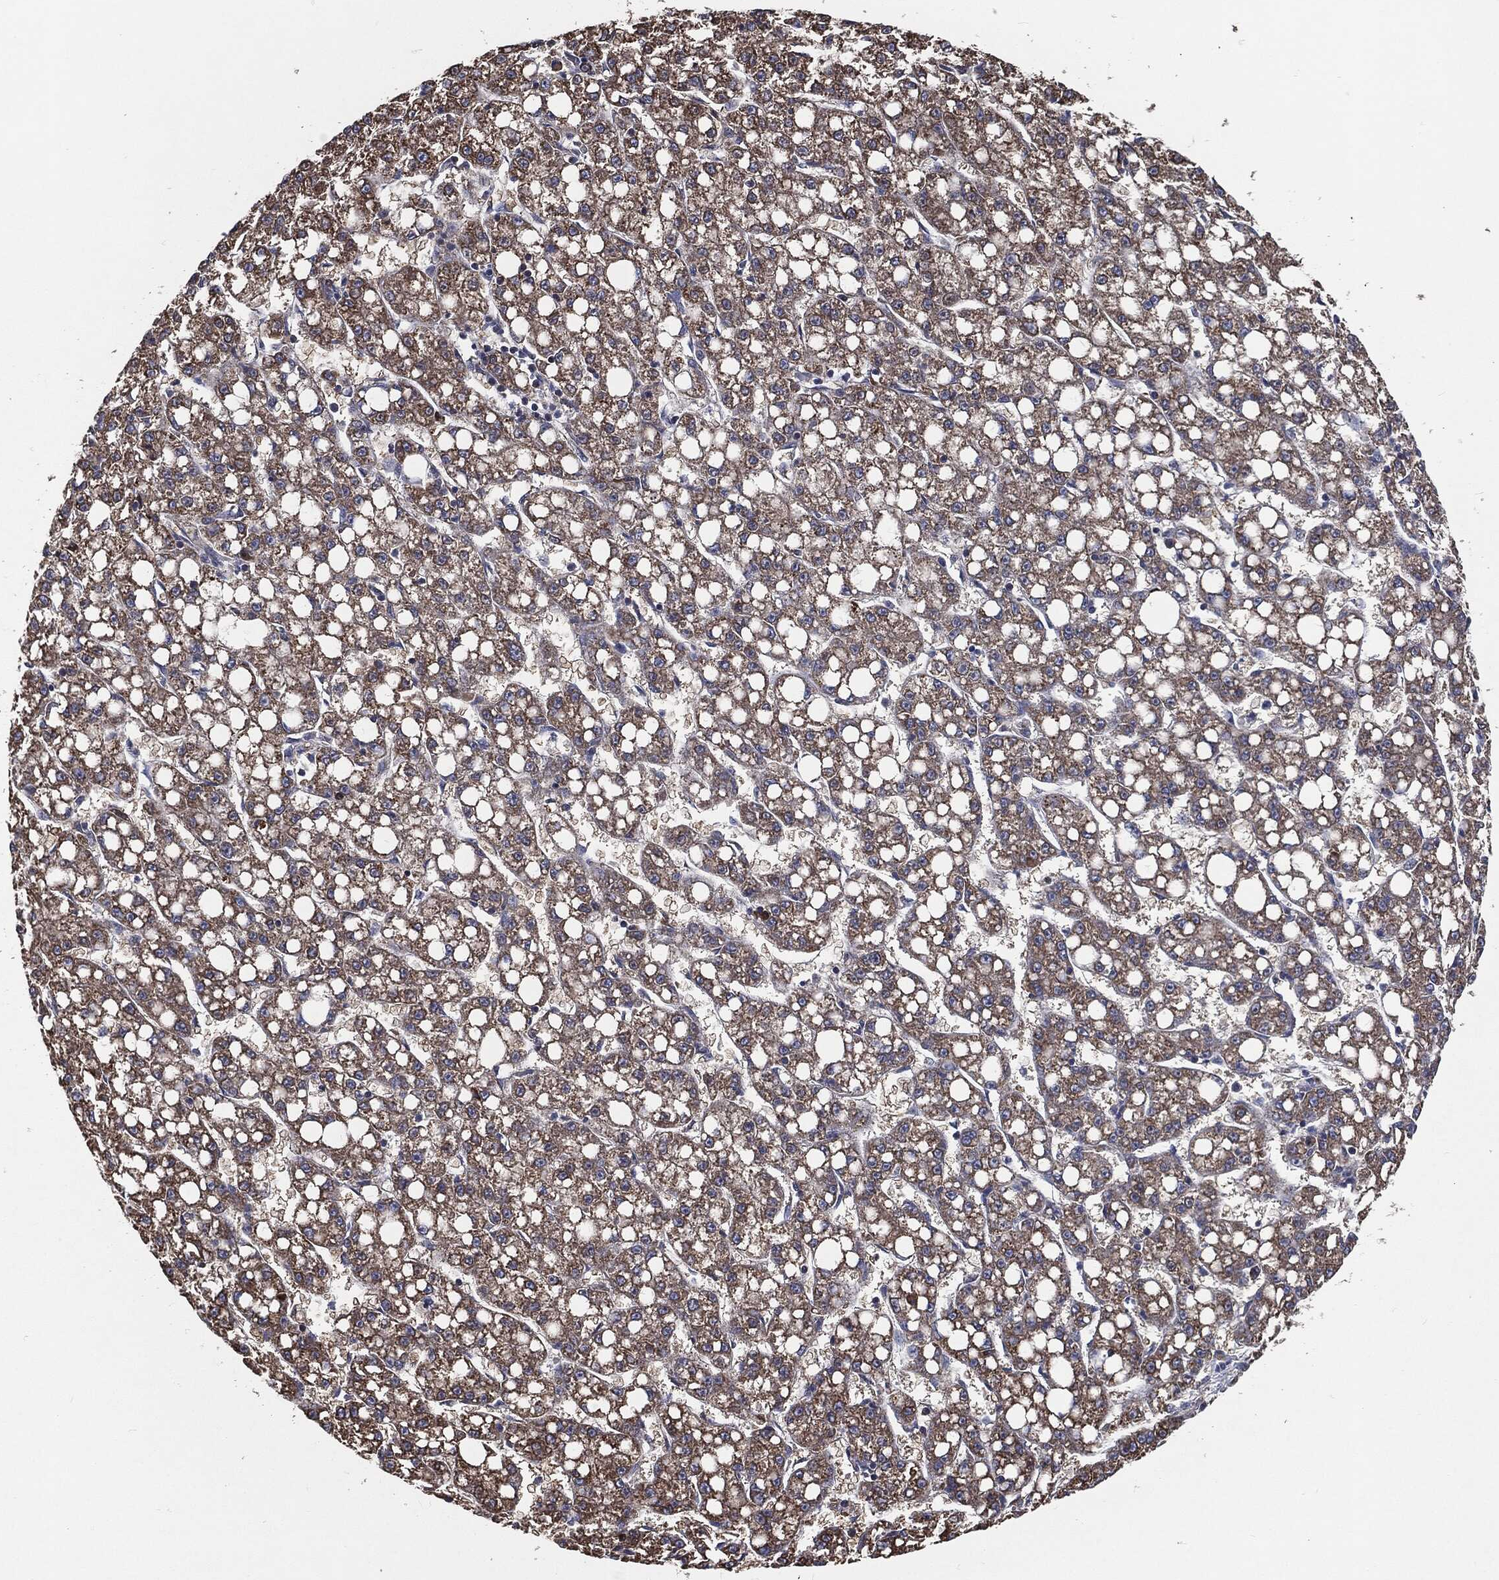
{"staining": {"intensity": "moderate", "quantity": ">75%", "location": "cytoplasmic/membranous"}, "tissue": "liver cancer", "cell_type": "Tumor cells", "image_type": "cancer", "snomed": [{"axis": "morphology", "description": "Carcinoma, Hepatocellular, NOS"}, {"axis": "topography", "description": "Liver"}], "caption": "DAB immunohistochemical staining of human liver cancer (hepatocellular carcinoma) demonstrates moderate cytoplasmic/membranous protein positivity in about >75% of tumor cells.", "gene": "PRDX4", "patient": {"sex": "female", "age": 65}}